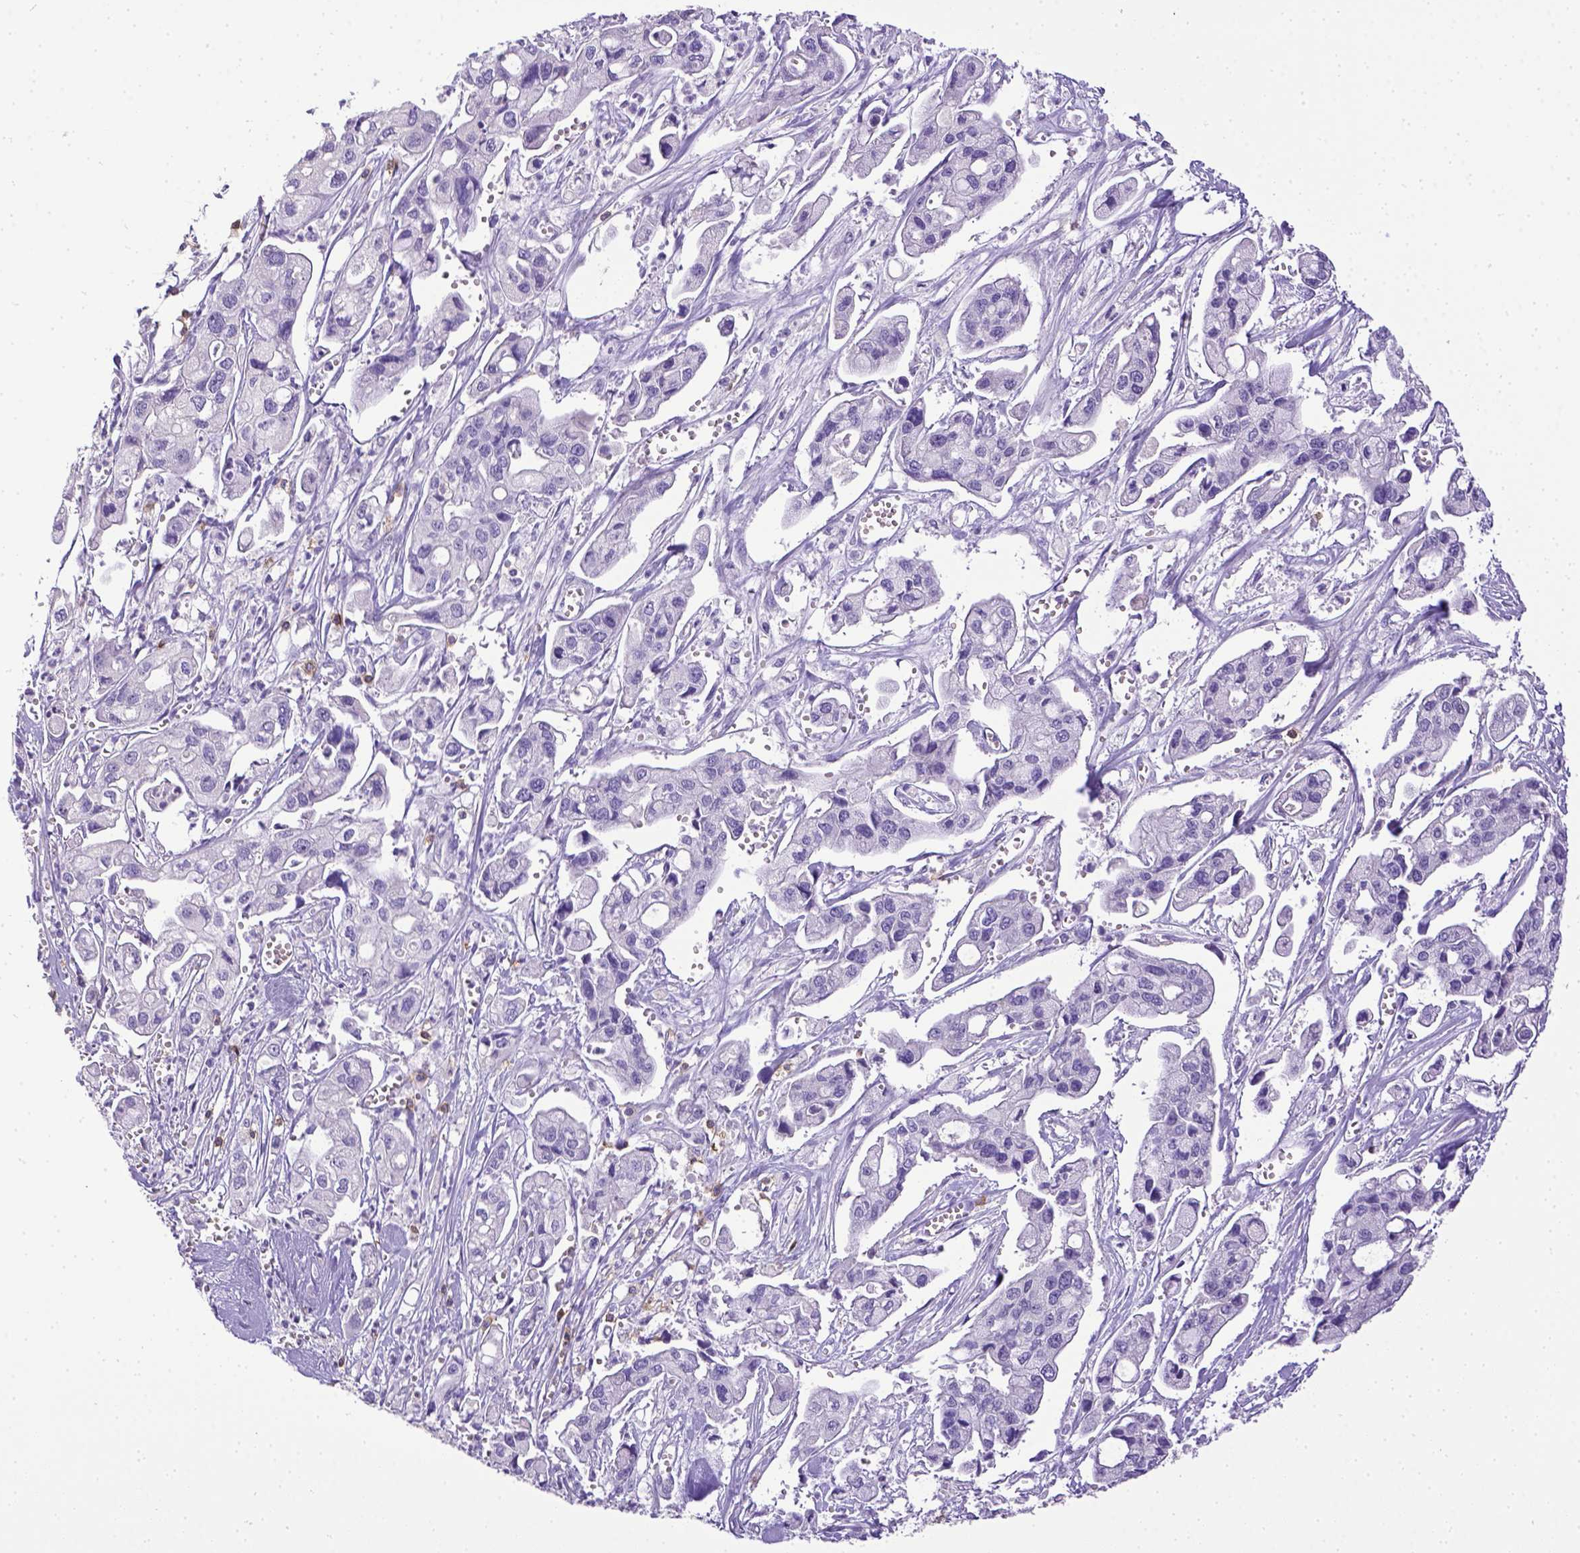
{"staining": {"intensity": "negative", "quantity": "none", "location": "none"}, "tissue": "pancreatic cancer", "cell_type": "Tumor cells", "image_type": "cancer", "snomed": [{"axis": "morphology", "description": "Adenocarcinoma, NOS"}, {"axis": "topography", "description": "Pancreas"}], "caption": "Tumor cells show no significant expression in pancreatic cancer (adenocarcinoma).", "gene": "CD3E", "patient": {"sex": "male", "age": 70}}